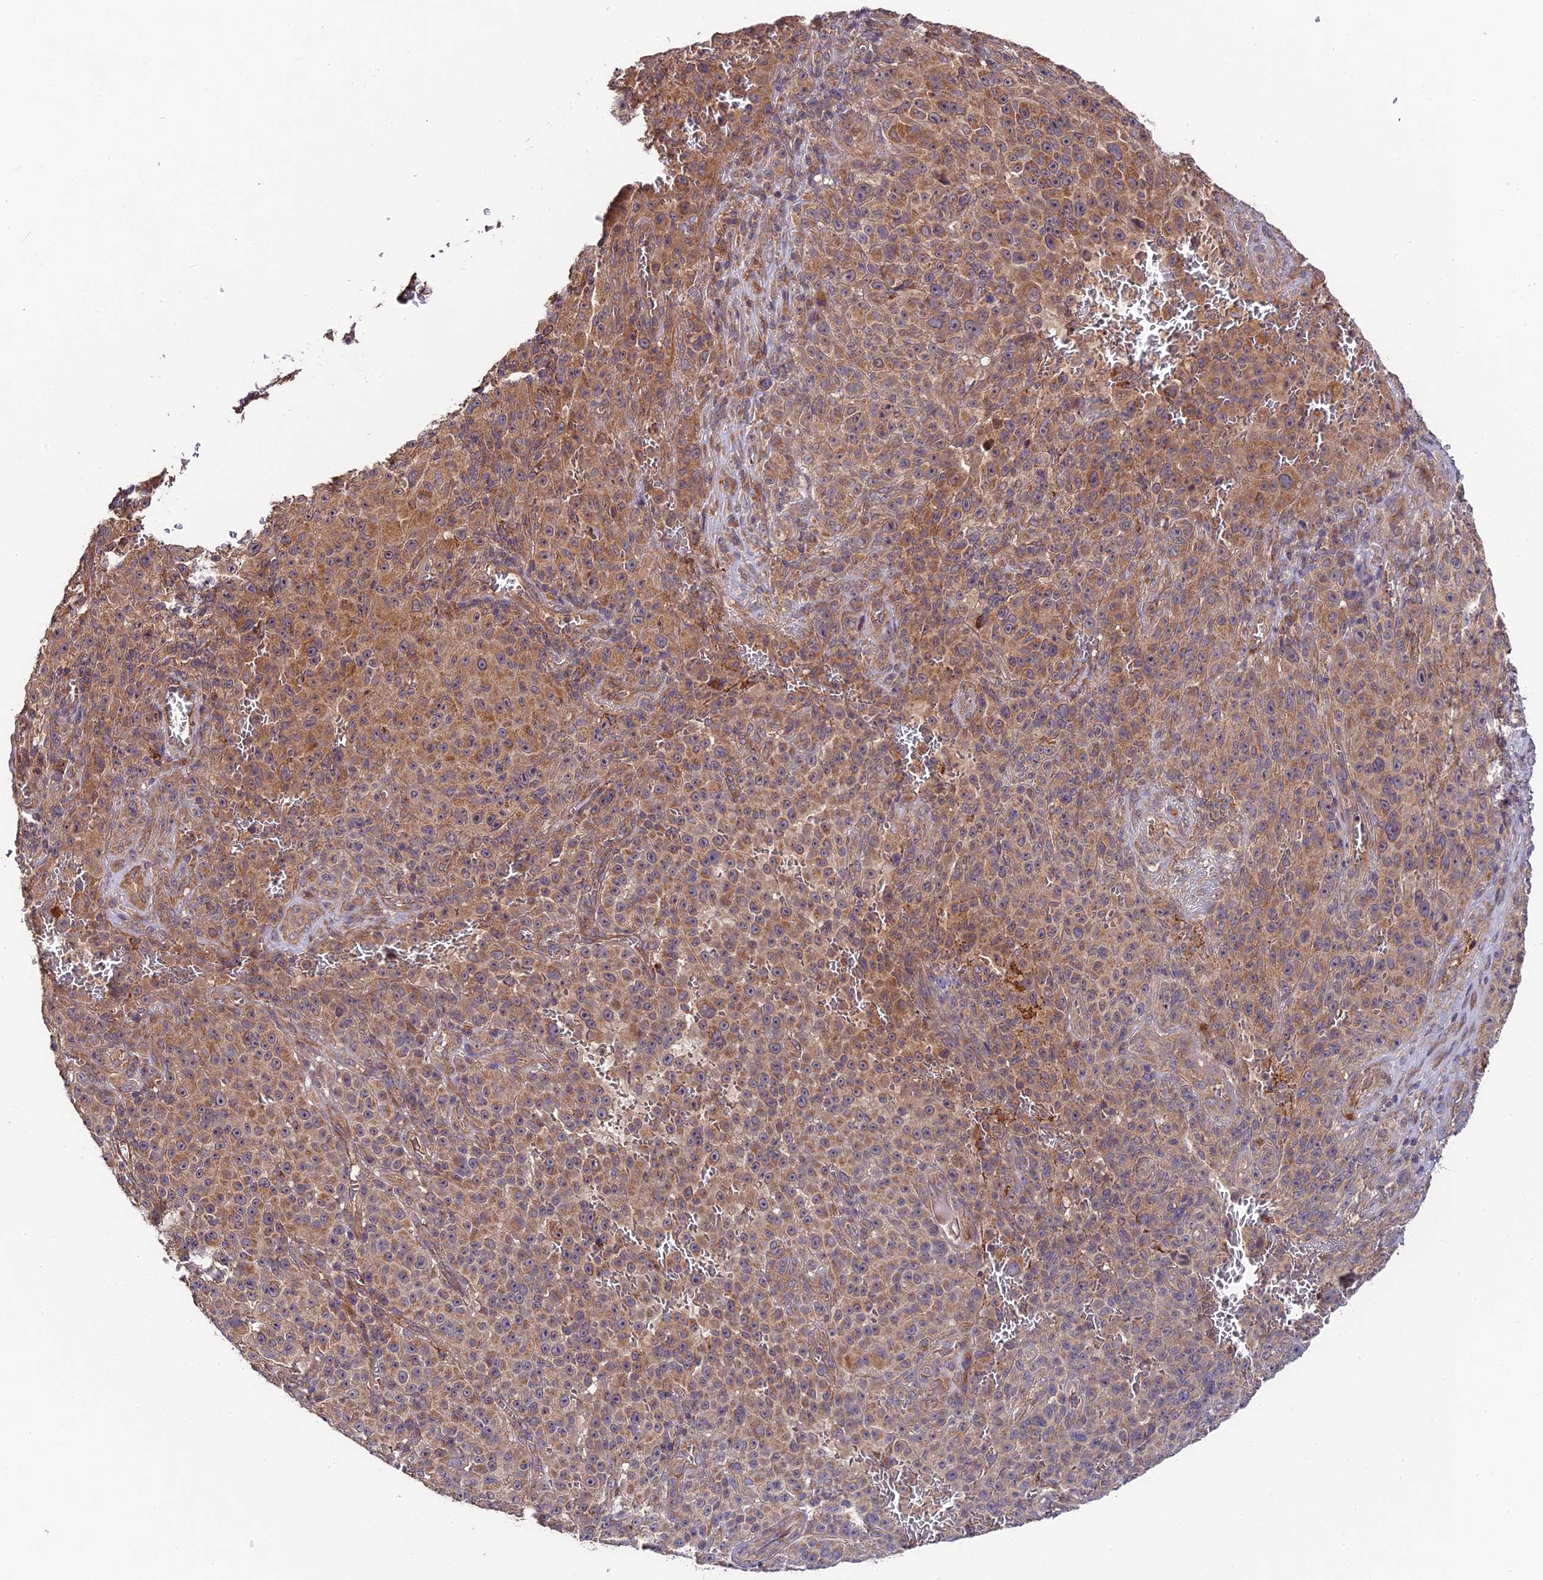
{"staining": {"intensity": "moderate", "quantity": ">75%", "location": "cytoplasmic/membranous"}, "tissue": "melanoma", "cell_type": "Tumor cells", "image_type": "cancer", "snomed": [{"axis": "morphology", "description": "Malignant melanoma, NOS"}, {"axis": "topography", "description": "Skin"}], "caption": "A histopathology image showing moderate cytoplasmic/membranous expression in about >75% of tumor cells in malignant melanoma, as visualized by brown immunohistochemical staining.", "gene": "C3orf20", "patient": {"sex": "female", "age": 82}}